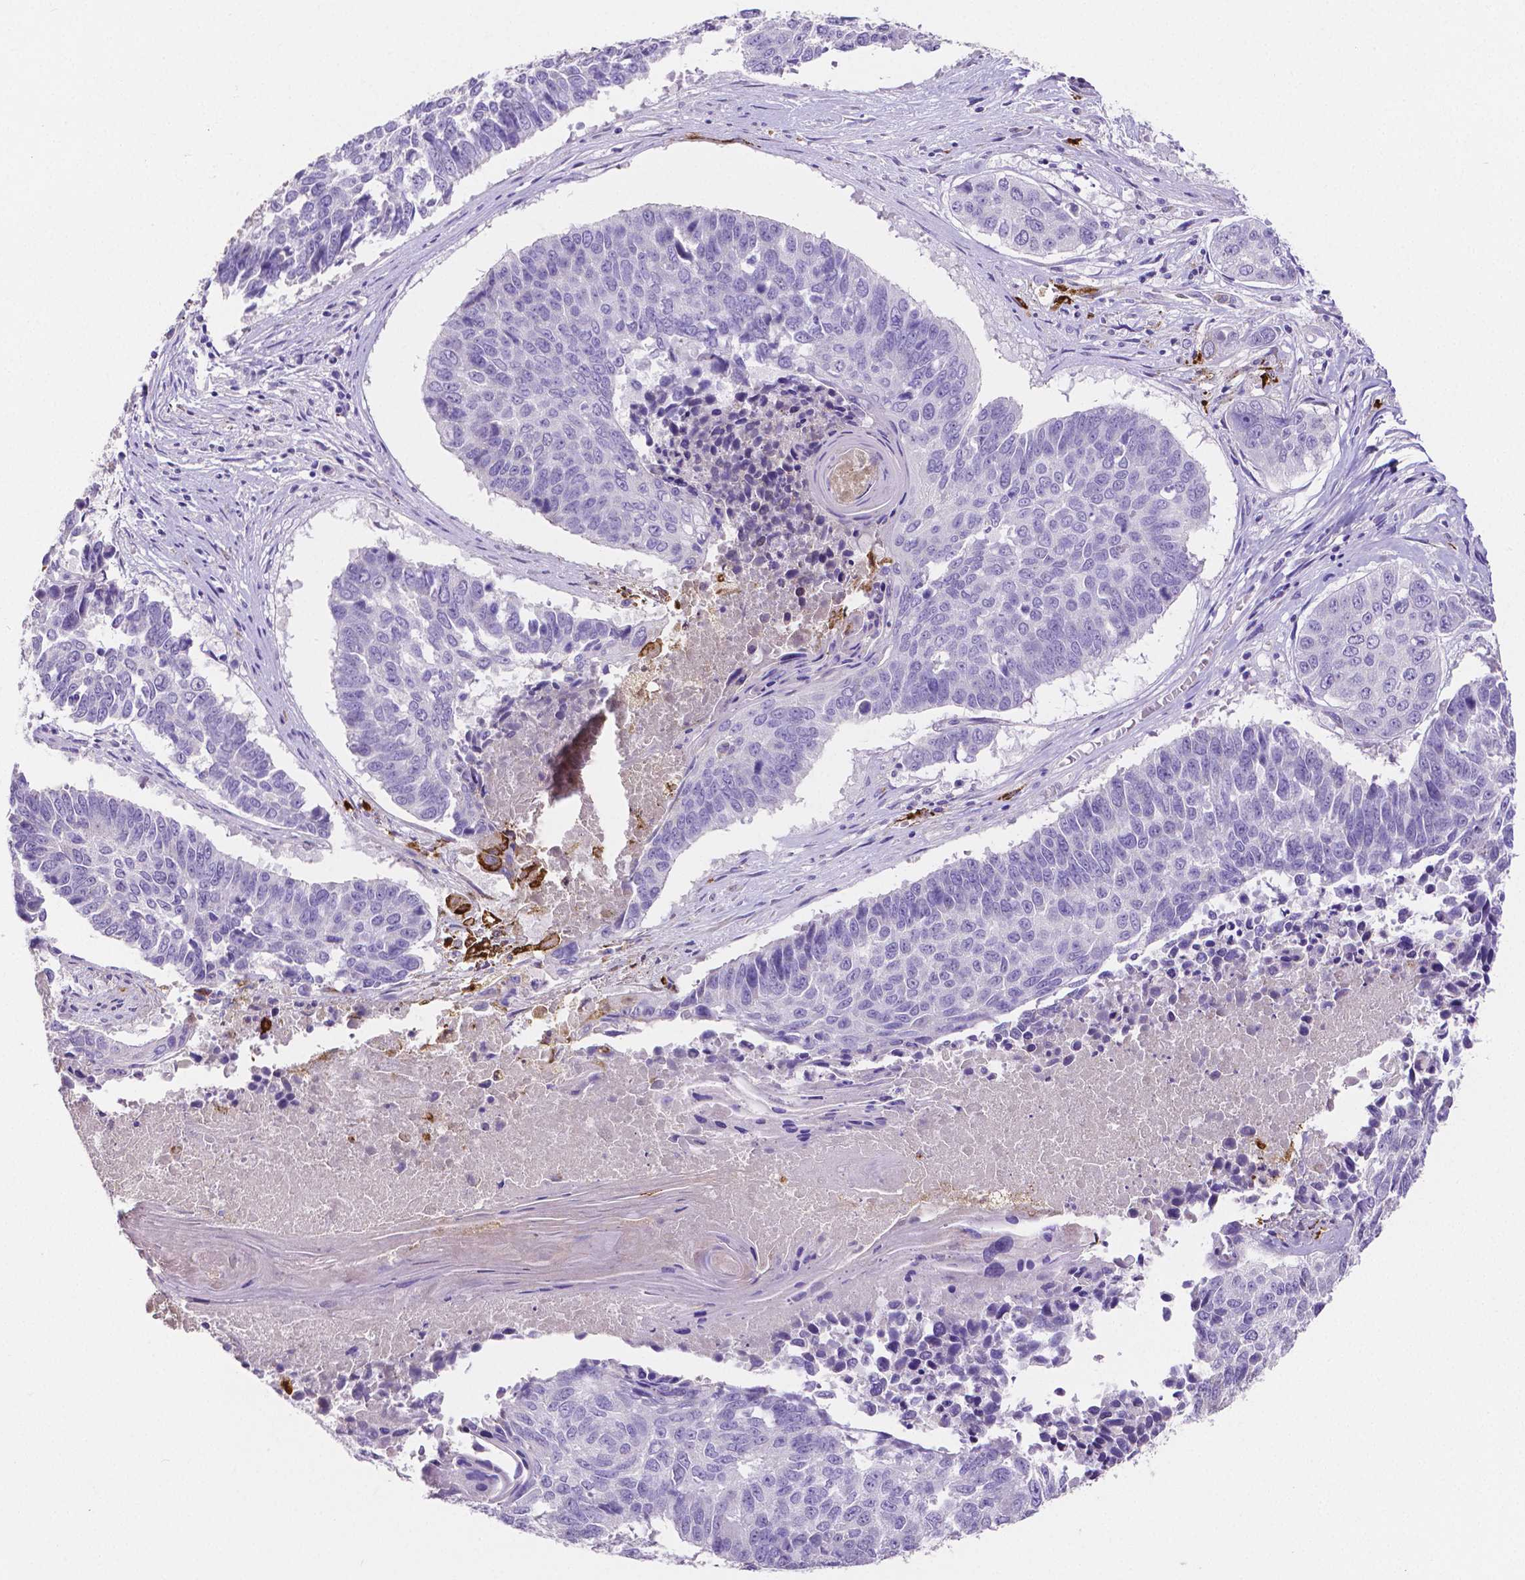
{"staining": {"intensity": "negative", "quantity": "none", "location": "none"}, "tissue": "lung cancer", "cell_type": "Tumor cells", "image_type": "cancer", "snomed": [{"axis": "morphology", "description": "Squamous cell carcinoma, NOS"}, {"axis": "topography", "description": "Lung"}], "caption": "Protein analysis of lung squamous cell carcinoma displays no significant staining in tumor cells. (Stains: DAB immunohistochemistry with hematoxylin counter stain, Microscopy: brightfield microscopy at high magnification).", "gene": "MMP9", "patient": {"sex": "male", "age": 73}}